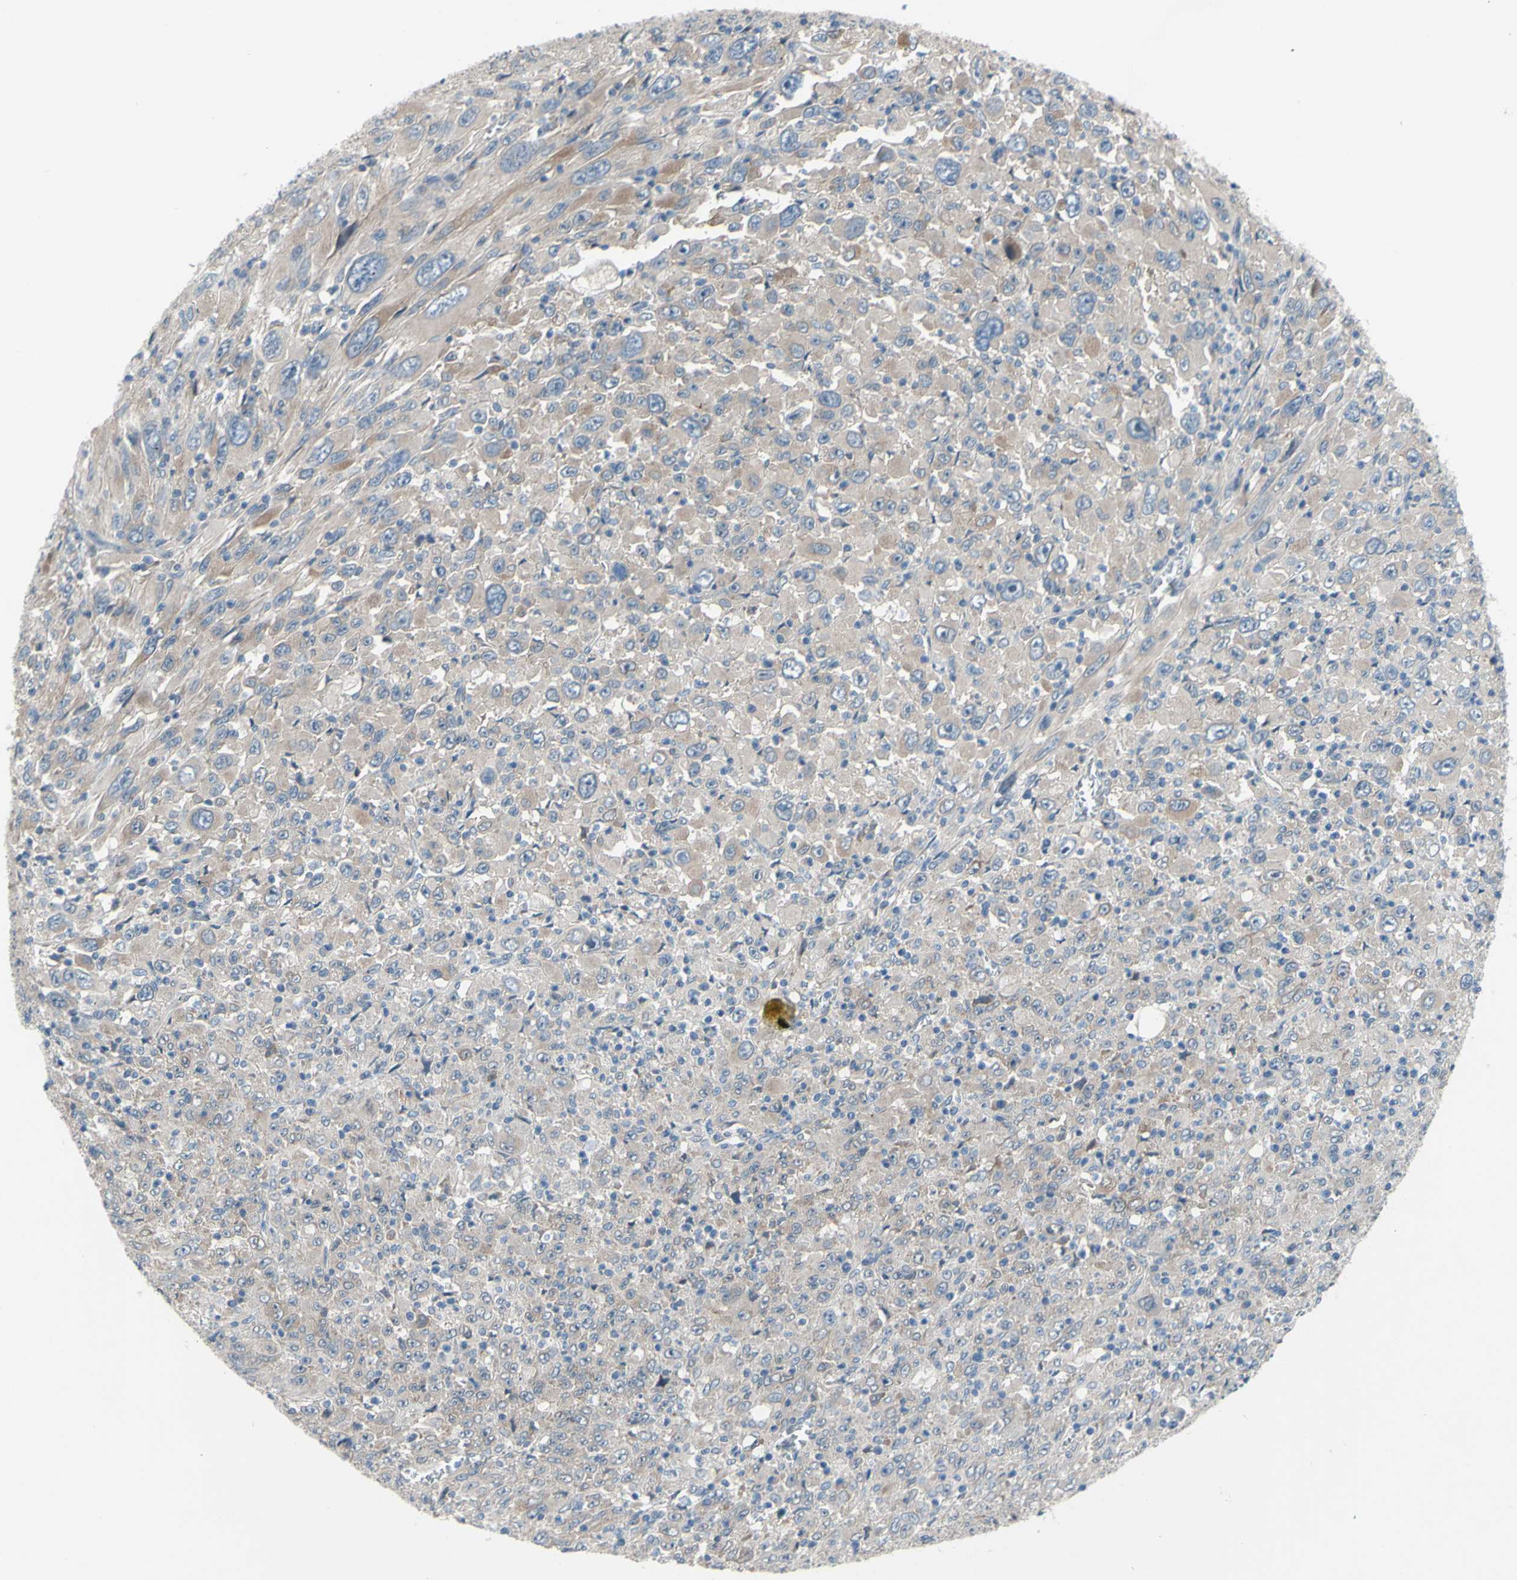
{"staining": {"intensity": "weak", "quantity": ">75%", "location": "cytoplasmic/membranous"}, "tissue": "melanoma", "cell_type": "Tumor cells", "image_type": "cancer", "snomed": [{"axis": "morphology", "description": "Malignant melanoma, Metastatic site"}, {"axis": "topography", "description": "Skin"}], "caption": "This is a micrograph of IHC staining of melanoma, which shows weak expression in the cytoplasmic/membranous of tumor cells.", "gene": "GRAMD2B", "patient": {"sex": "female", "age": 56}}